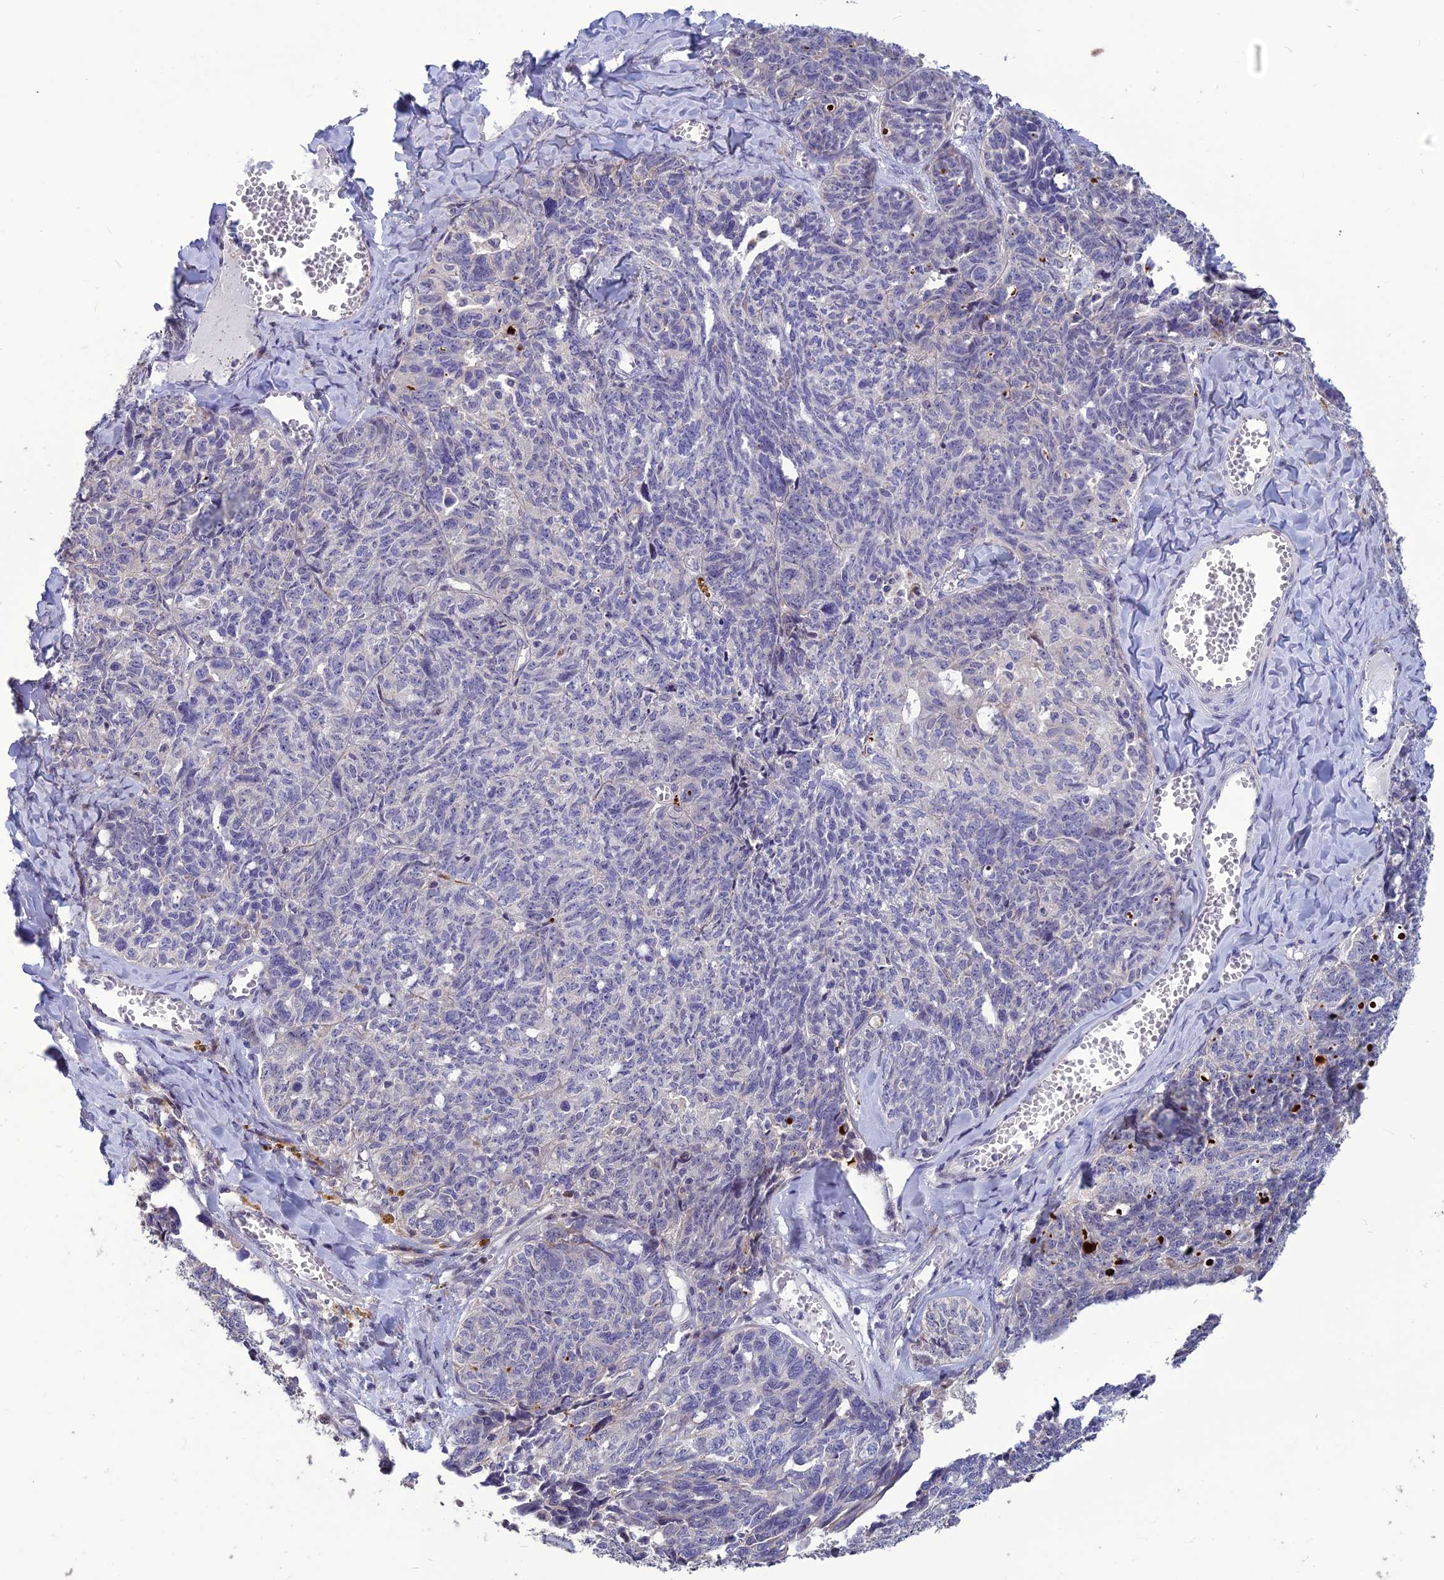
{"staining": {"intensity": "negative", "quantity": "none", "location": "none"}, "tissue": "ovarian cancer", "cell_type": "Tumor cells", "image_type": "cancer", "snomed": [{"axis": "morphology", "description": "Cystadenocarcinoma, serous, NOS"}, {"axis": "topography", "description": "Ovary"}], "caption": "Tumor cells show no significant protein staining in serous cystadenocarcinoma (ovarian).", "gene": "SPG21", "patient": {"sex": "female", "age": 79}}